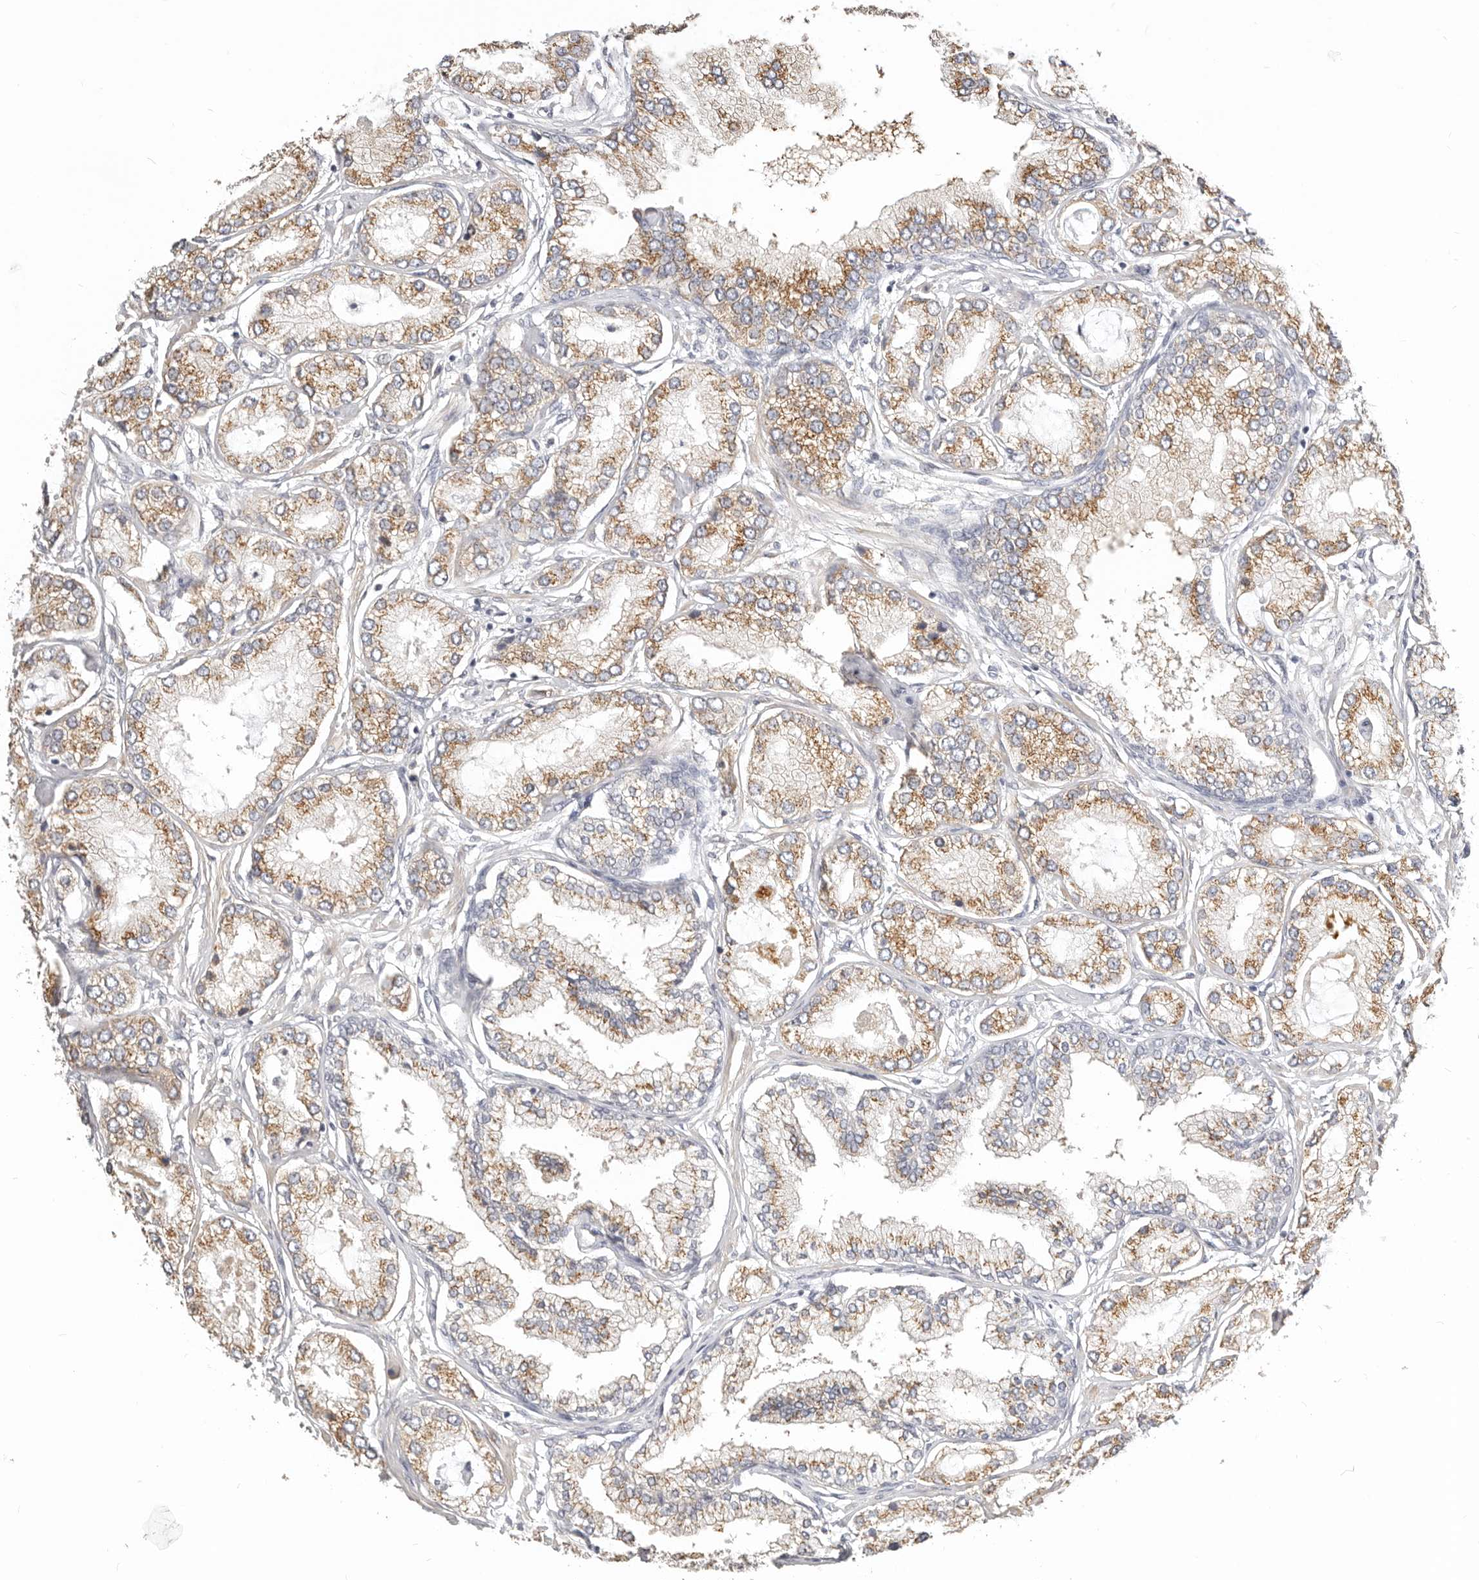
{"staining": {"intensity": "moderate", "quantity": "25%-75%", "location": "cytoplasmic/membranous"}, "tissue": "prostate cancer", "cell_type": "Tumor cells", "image_type": "cancer", "snomed": [{"axis": "morphology", "description": "Adenocarcinoma, Low grade"}, {"axis": "topography", "description": "Prostate"}], "caption": "Adenocarcinoma (low-grade) (prostate) was stained to show a protein in brown. There is medium levels of moderate cytoplasmic/membranous positivity in approximately 25%-75% of tumor cells.", "gene": "RABAC1", "patient": {"sex": "male", "age": 62}}